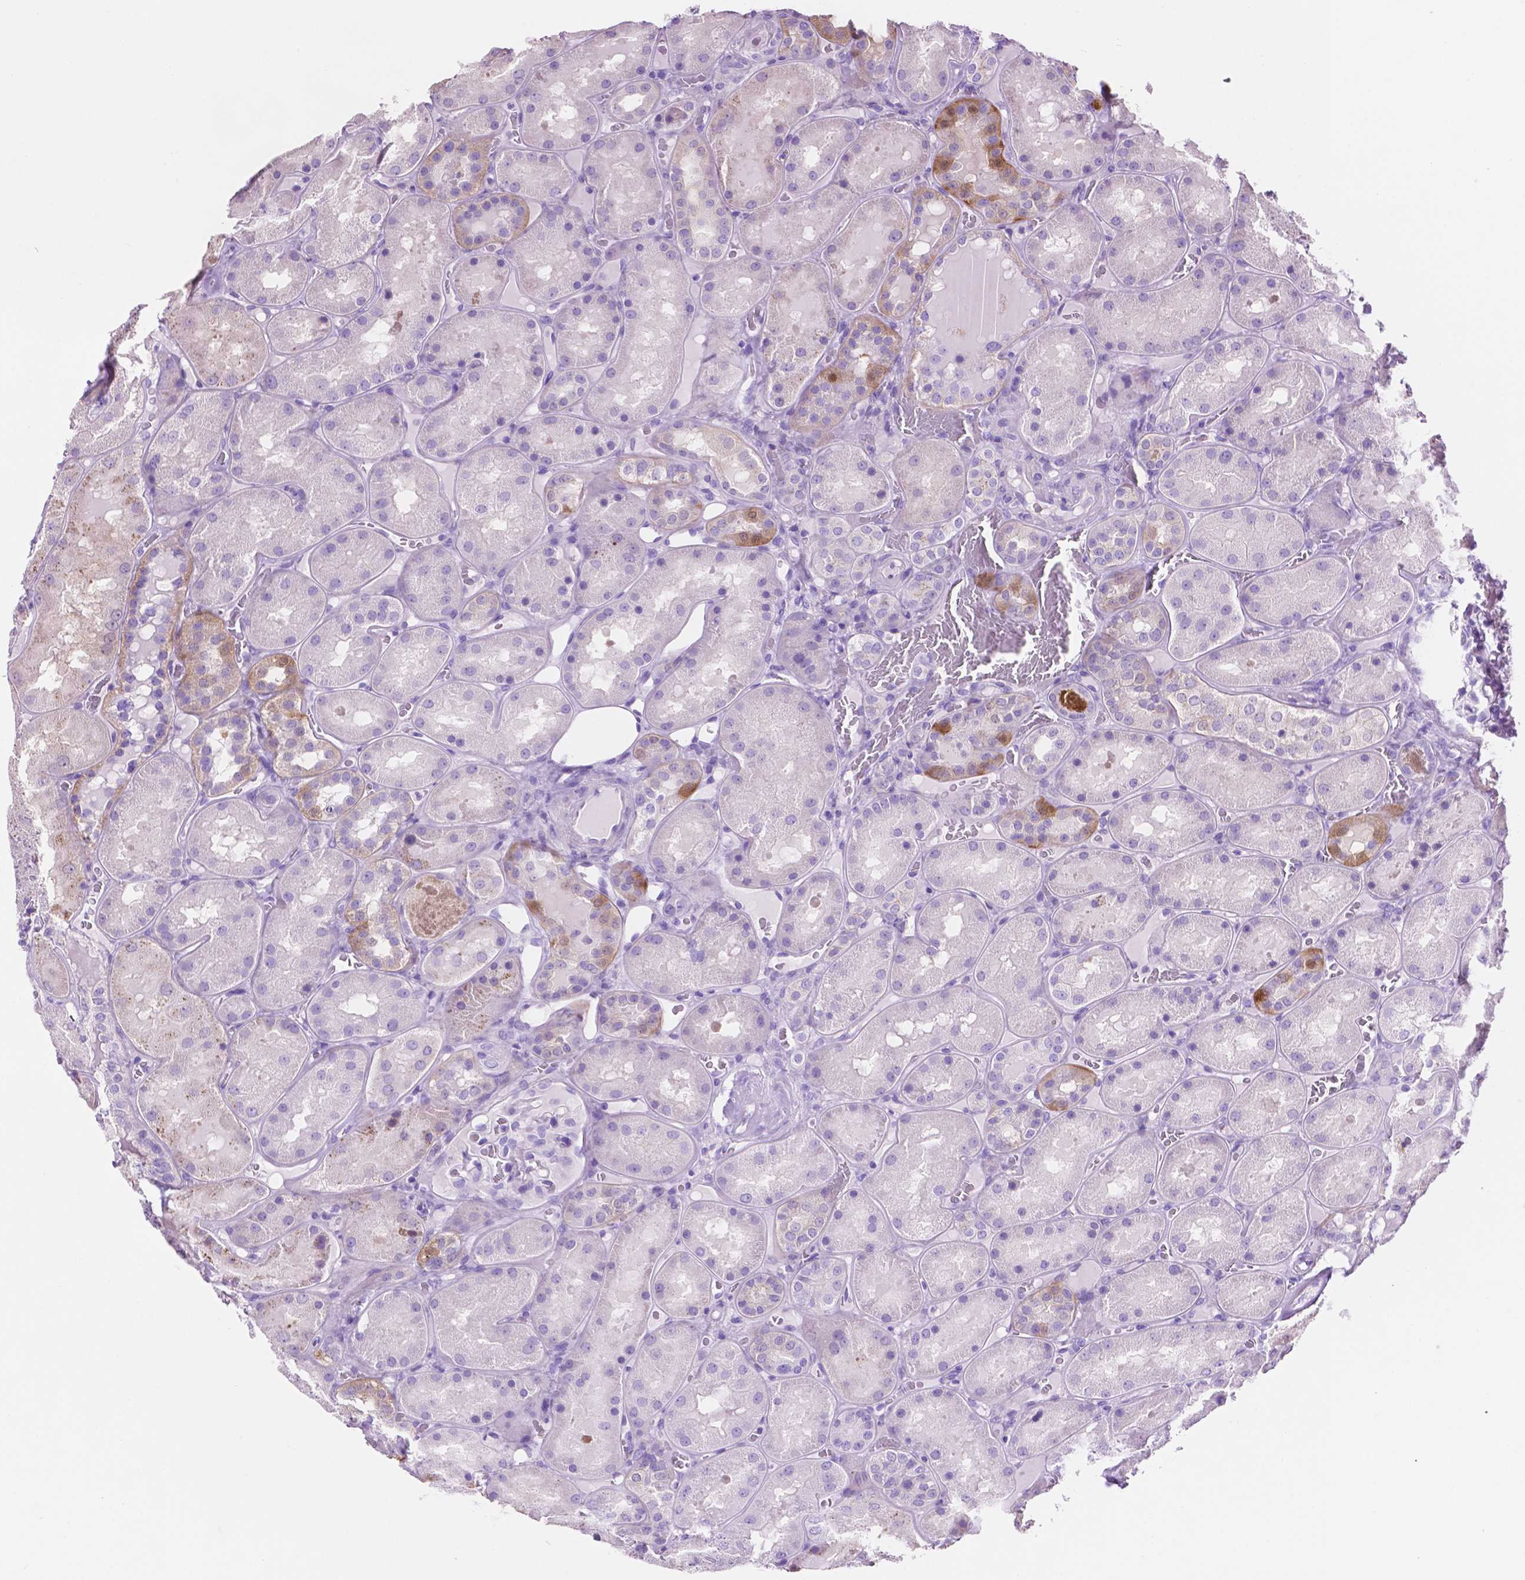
{"staining": {"intensity": "negative", "quantity": "none", "location": "none"}, "tissue": "kidney", "cell_type": "Cells in glomeruli", "image_type": "normal", "snomed": [{"axis": "morphology", "description": "Normal tissue, NOS"}, {"axis": "topography", "description": "Kidney"}], "caption": "This is an IHC image of normal human kidney. There is no positivity in cells in glomeruli.", "gene": "IGFN1", "patient": {"sex": "male", "age": 73}}